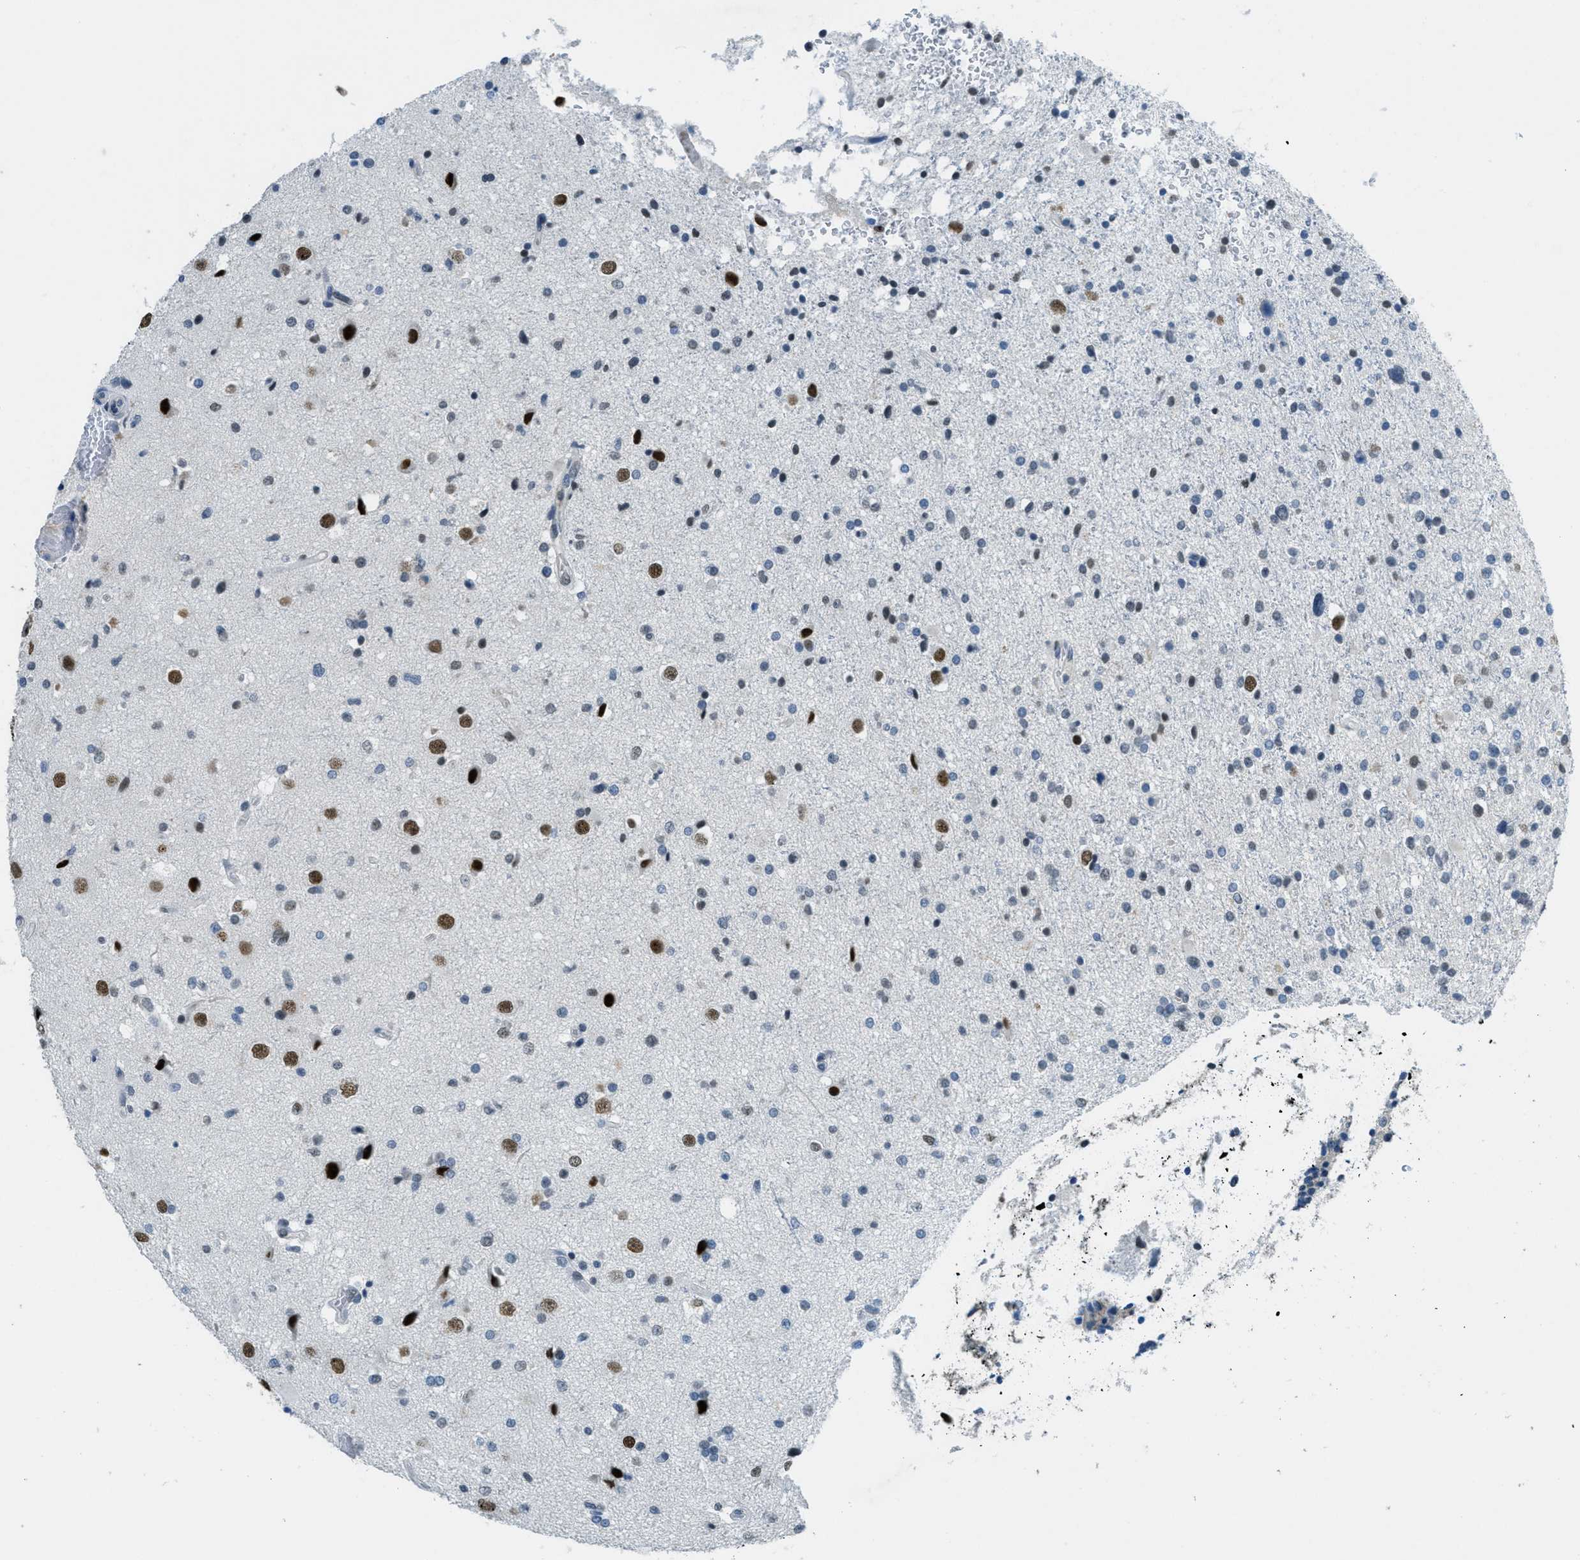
{"staining": {"intensity": "strong", "quantity": "25%-75%", "location": "nuclear"}, "tissue": "glioma", "cell_type": "Tumor cells", "image_type": "cancer", "snomed": [{"axis": "morphology", "description": "Glioma, malignant, High grade"}, {"axis": "topography", "description": "Brain"}], "caption": "Malignant glioma (high-grade) stained with DAB (3,3'-diaminobenzidine) immunohistochemistry reveals high levels of strong nuclear staining in approximately 25%-75% of tumor cells.", "gene": "TTC13", "patient": {"sex": "male", "age": 33}}